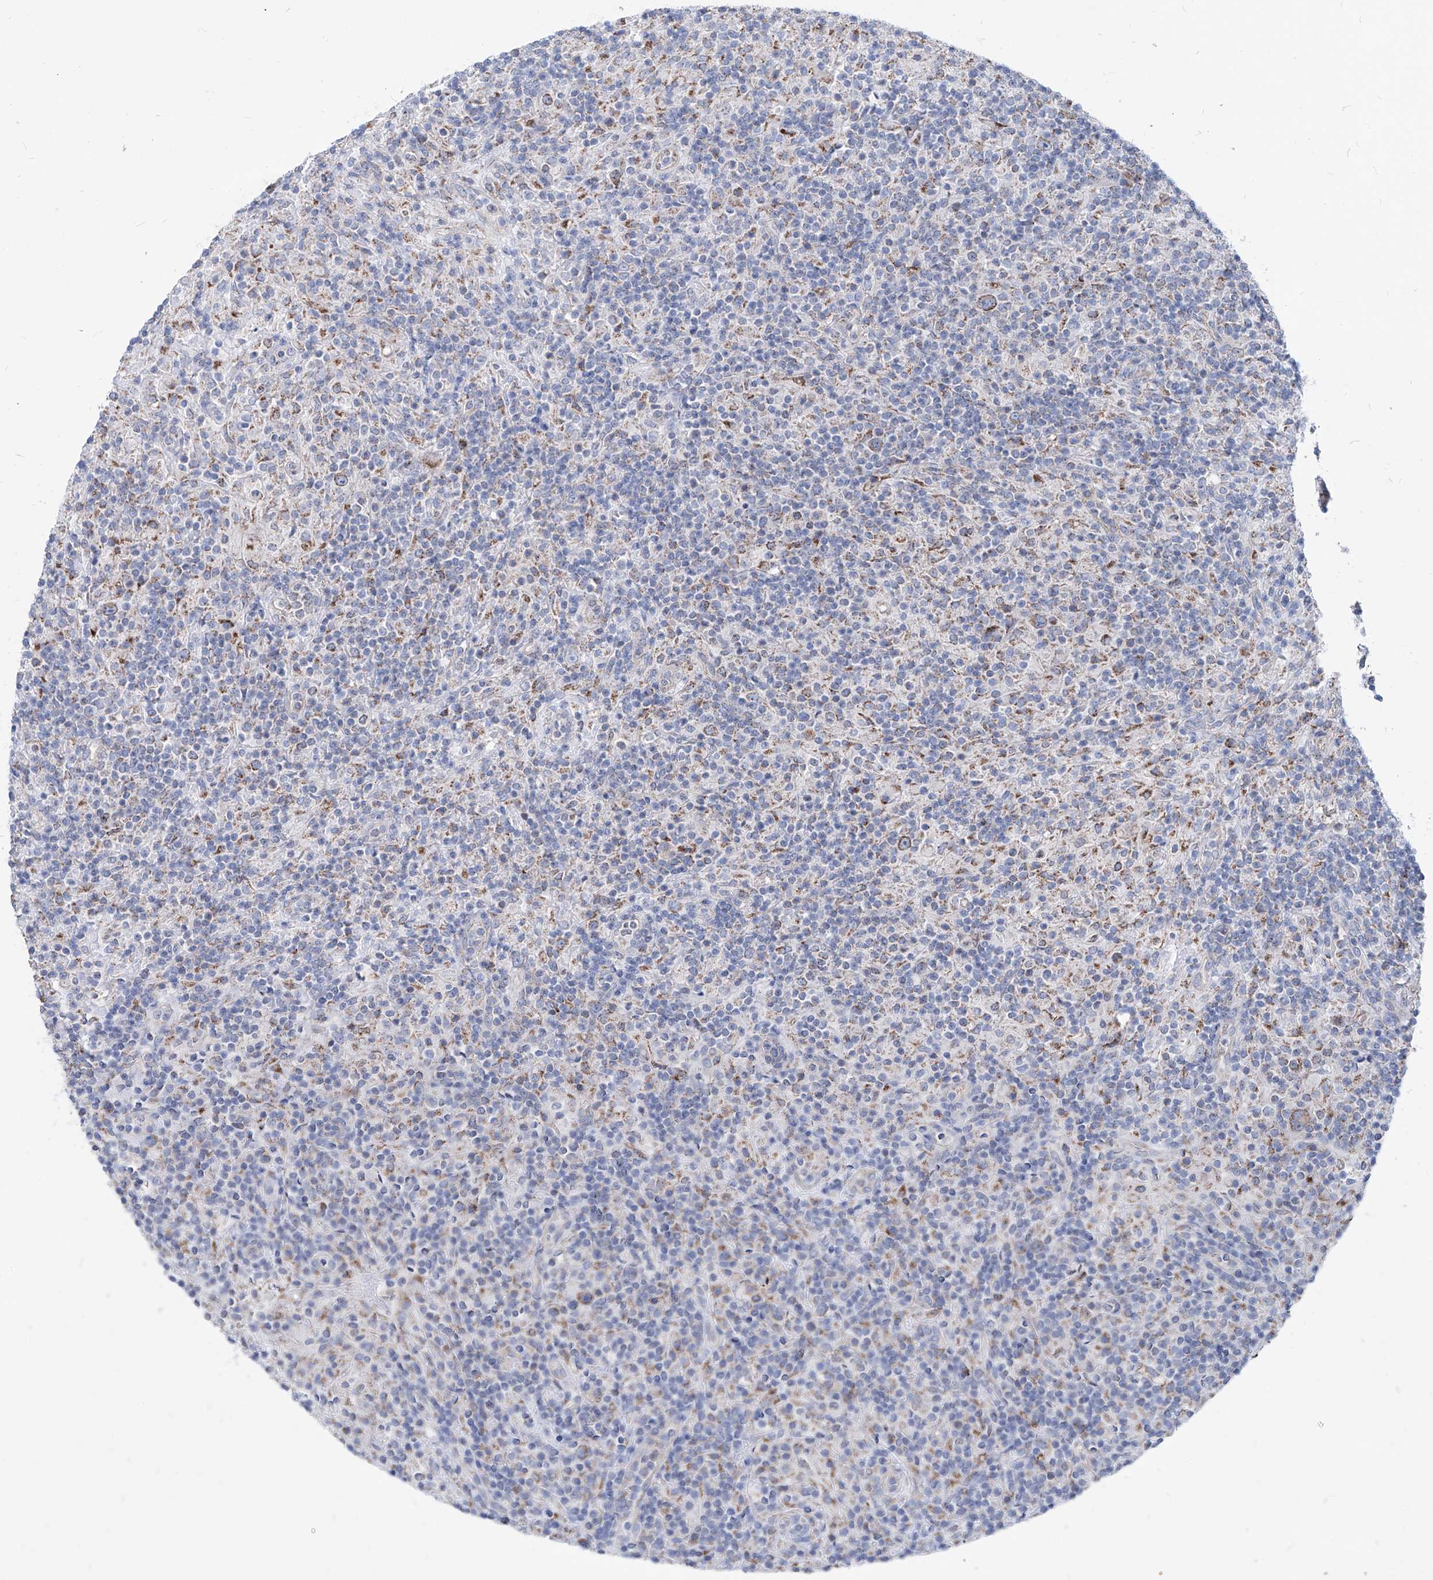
{"staining": {"intensity": "moderate", "quantity": ">75%", "location": "cytoplasmic/membranous"}, "tissue": "lymphoma", "cell_type": "Tumor cells", "image_type": "cancer", "snomed": [{"axis": "morphology", "description": "Hodgkin's disease, NOS"}, {"axis": "topography", "description": "Lymph node"}], "caption": "High-magnification brightfield microscopy of lymphoma stained with DAB (3,3'-diaminobenzidine) (brown) and counterstained with hematoxylin (blue). tumor cells exhibit moderate cytoplasmic/membranous positivity is appreciated in approximately>75% of cells. (brown staining indicates protein expression, while blue staining denotes nuclei).", "gene": "AGPS", "patient": {"sex": "male", "age": 70}}